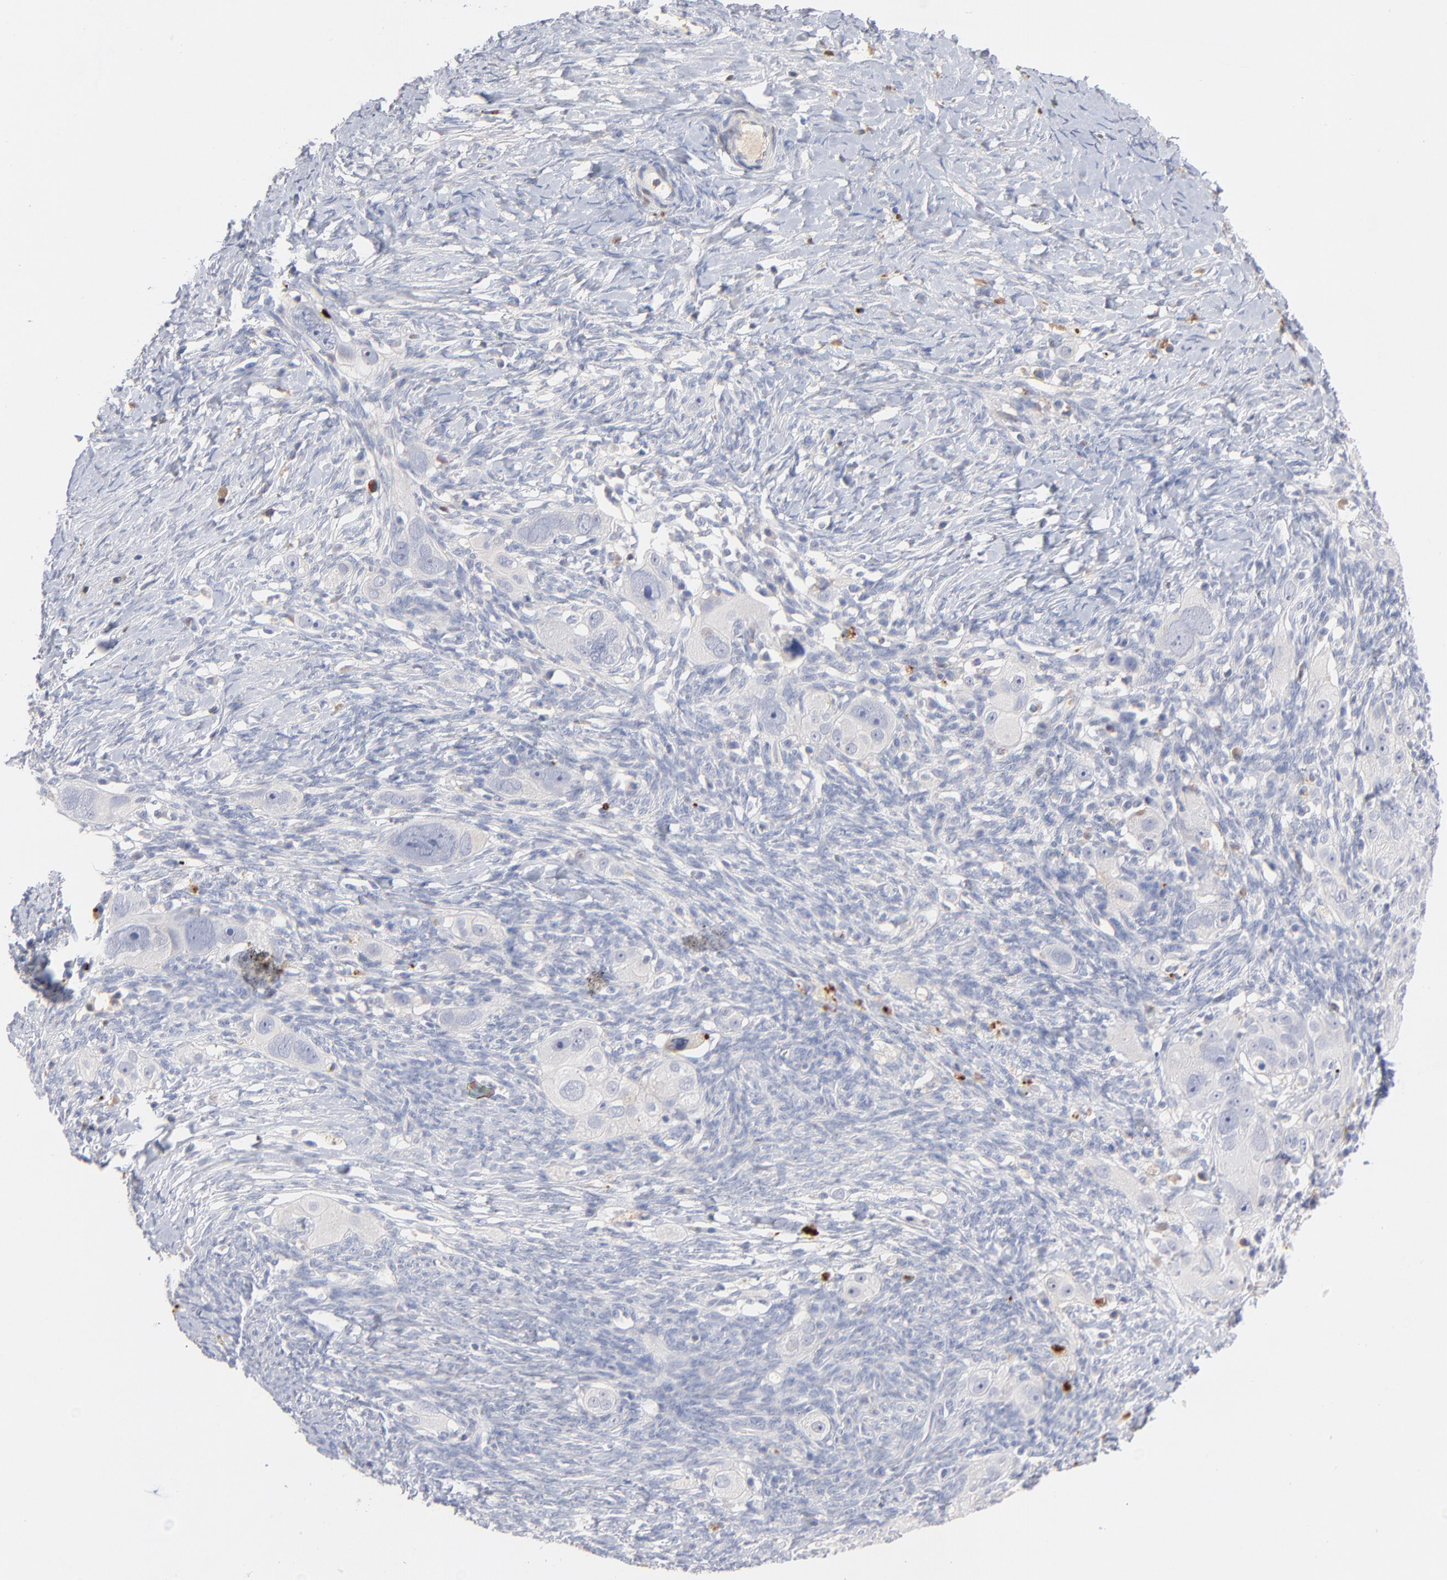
{"staining": {"intensity": "negative", "quantity": "none", "location": "none"}, "tissue": "ovarian cancer", "cell_type": "Tumor cells", "image_type": "cancer", "snomed": [{"axis": "morphology", "description": "Normal tissue, NOS"}, {"axis": "morphology", "description": "Cystadenocarcinoma, serous, NOS"}, {"axis": "topography", "description": "Ovary"}], "caption": "A histopathology image of ovarian serous cystadenocarcinoma stained for a protein shows no brown staining in tumor cells. (IHC, brightfield microscopy, high magnification).", "gene": "F12", "patient": {"sex": "female", "age": 62}}